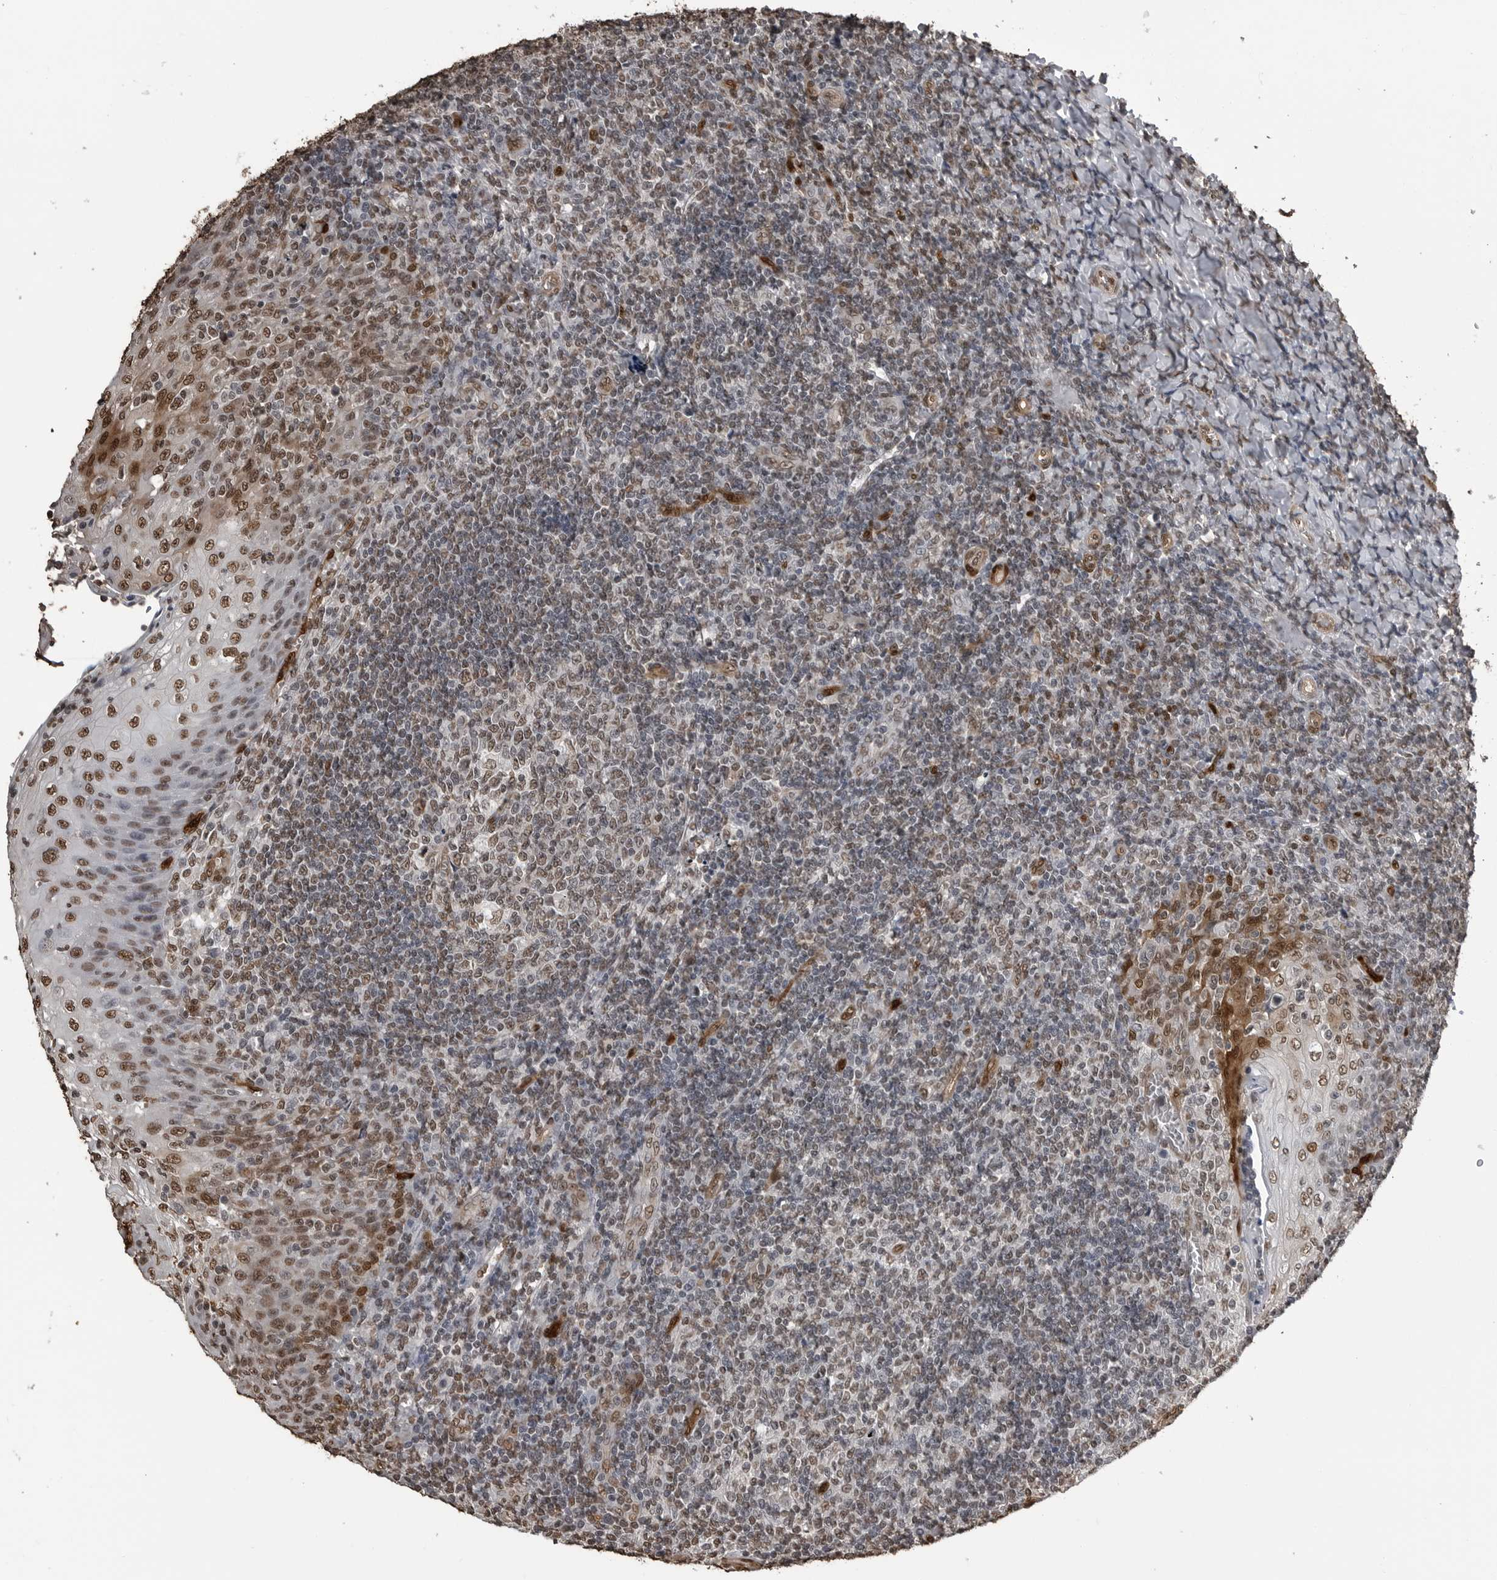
{"staining": {"intensity": "weak", "quantity": "25%-75%", "location": "nuclear"}, "tissue": "tonsil", "cell_type": "Germinal center cells", "image_type": "normal", "snomed": [{"axis": "morphology", "description": "Normal tissue, NOS"}, {"axis": "topography", "description": "Tonsil"}], "caption": "Immunohistochemical staining of benign tonsil reveals weak nuclear protein positivity in about 25%-75% of germinal center cells. Using DAB (brown) and hematoxylin (blue) stains, captured at high magnification using brightfield microscopy.", "gene": "SMAD2", "patient": {"sex": "female", "age": 19}}